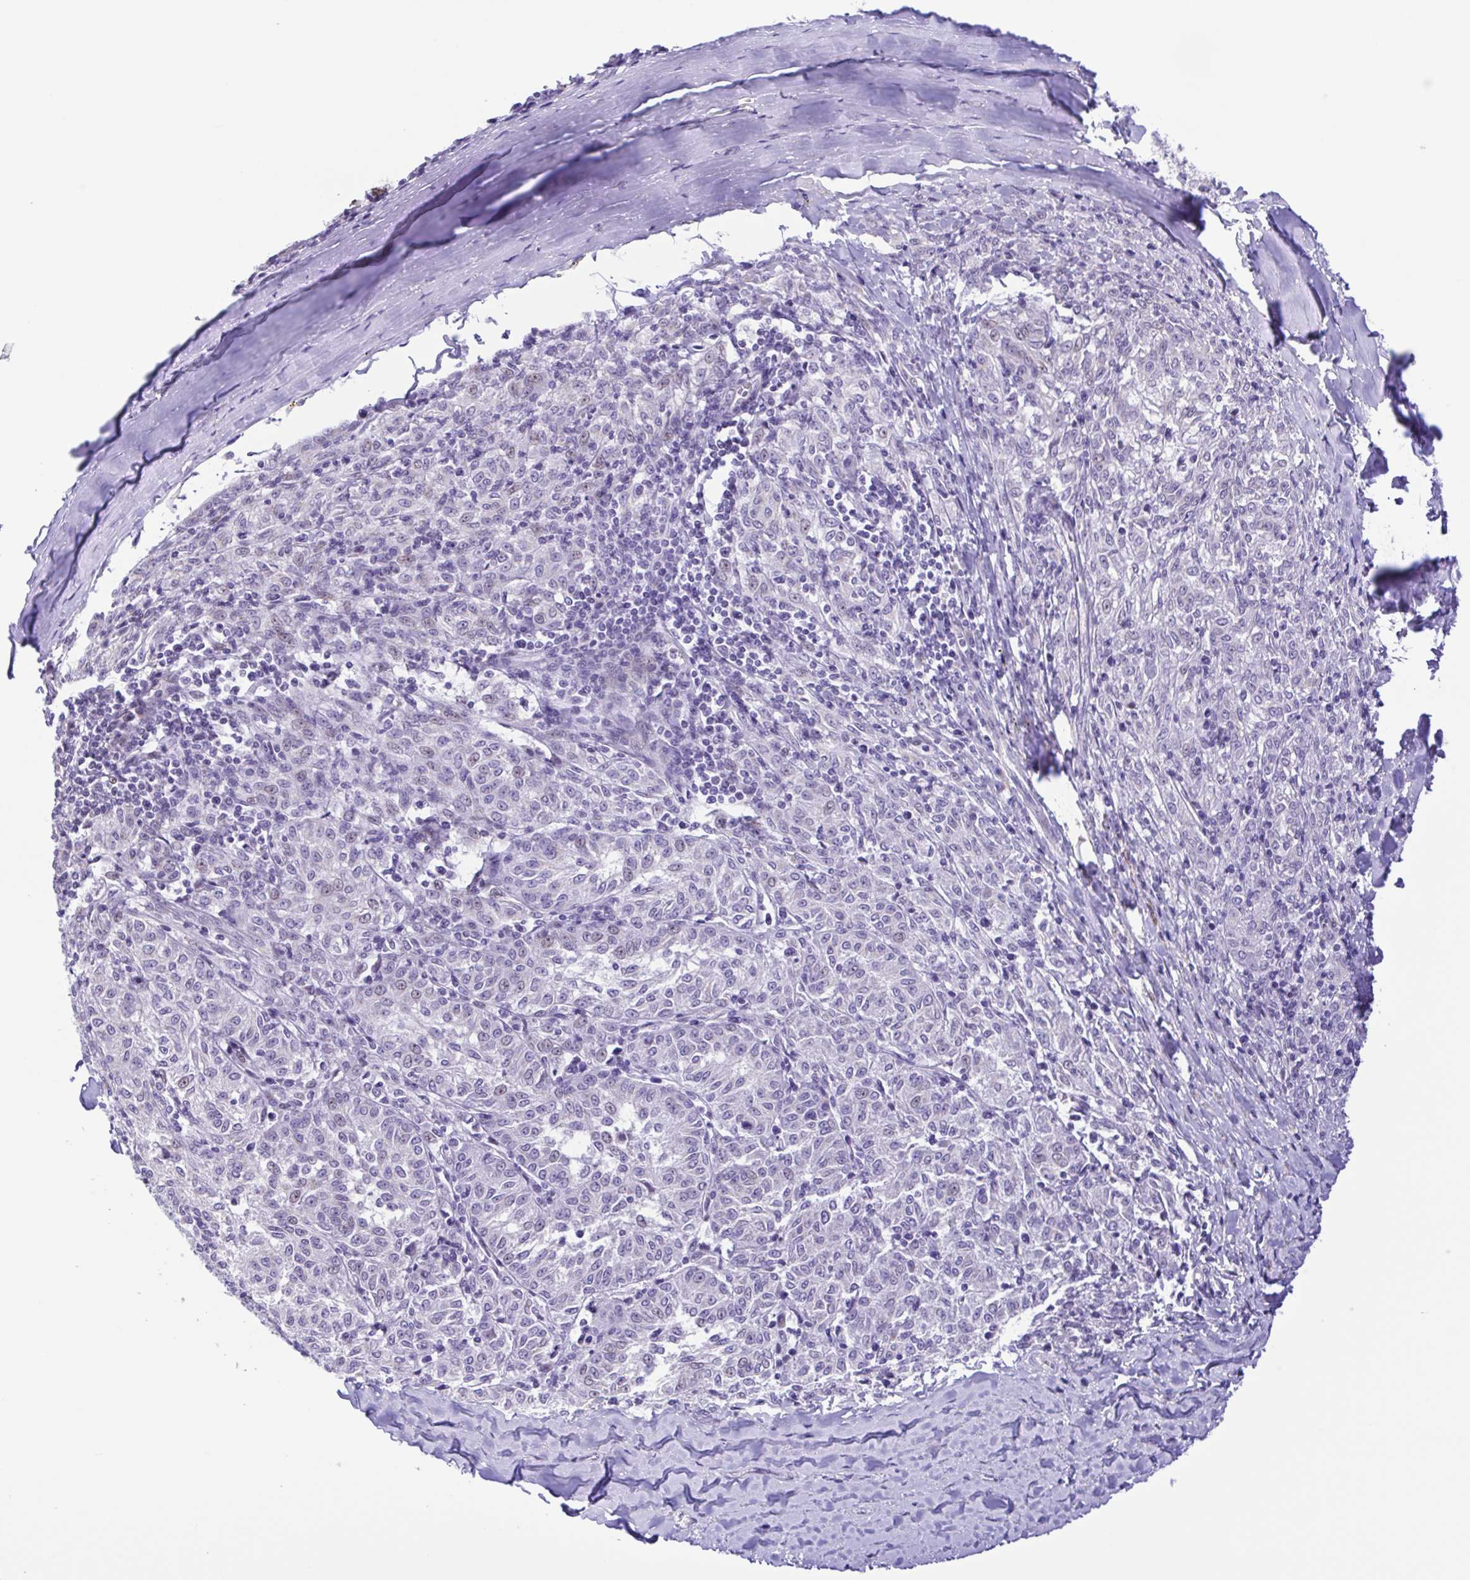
{"staining": {"intensity": "negative", "quantity": "none", "location": "none"}, "tissue": "melanoma", "cell_type": "Tumor cells", "image_type": "cancer", "snomed": [{"axis": "morphology", "description": "Malignant melanoma, NOS"}, {"axis": "topography", "description": "Skin"}], "caption": "Tumor cells show no significant positivity in melanoma.", "gene": "TGM3", "patient": {"sex": "female", "age": 72}}